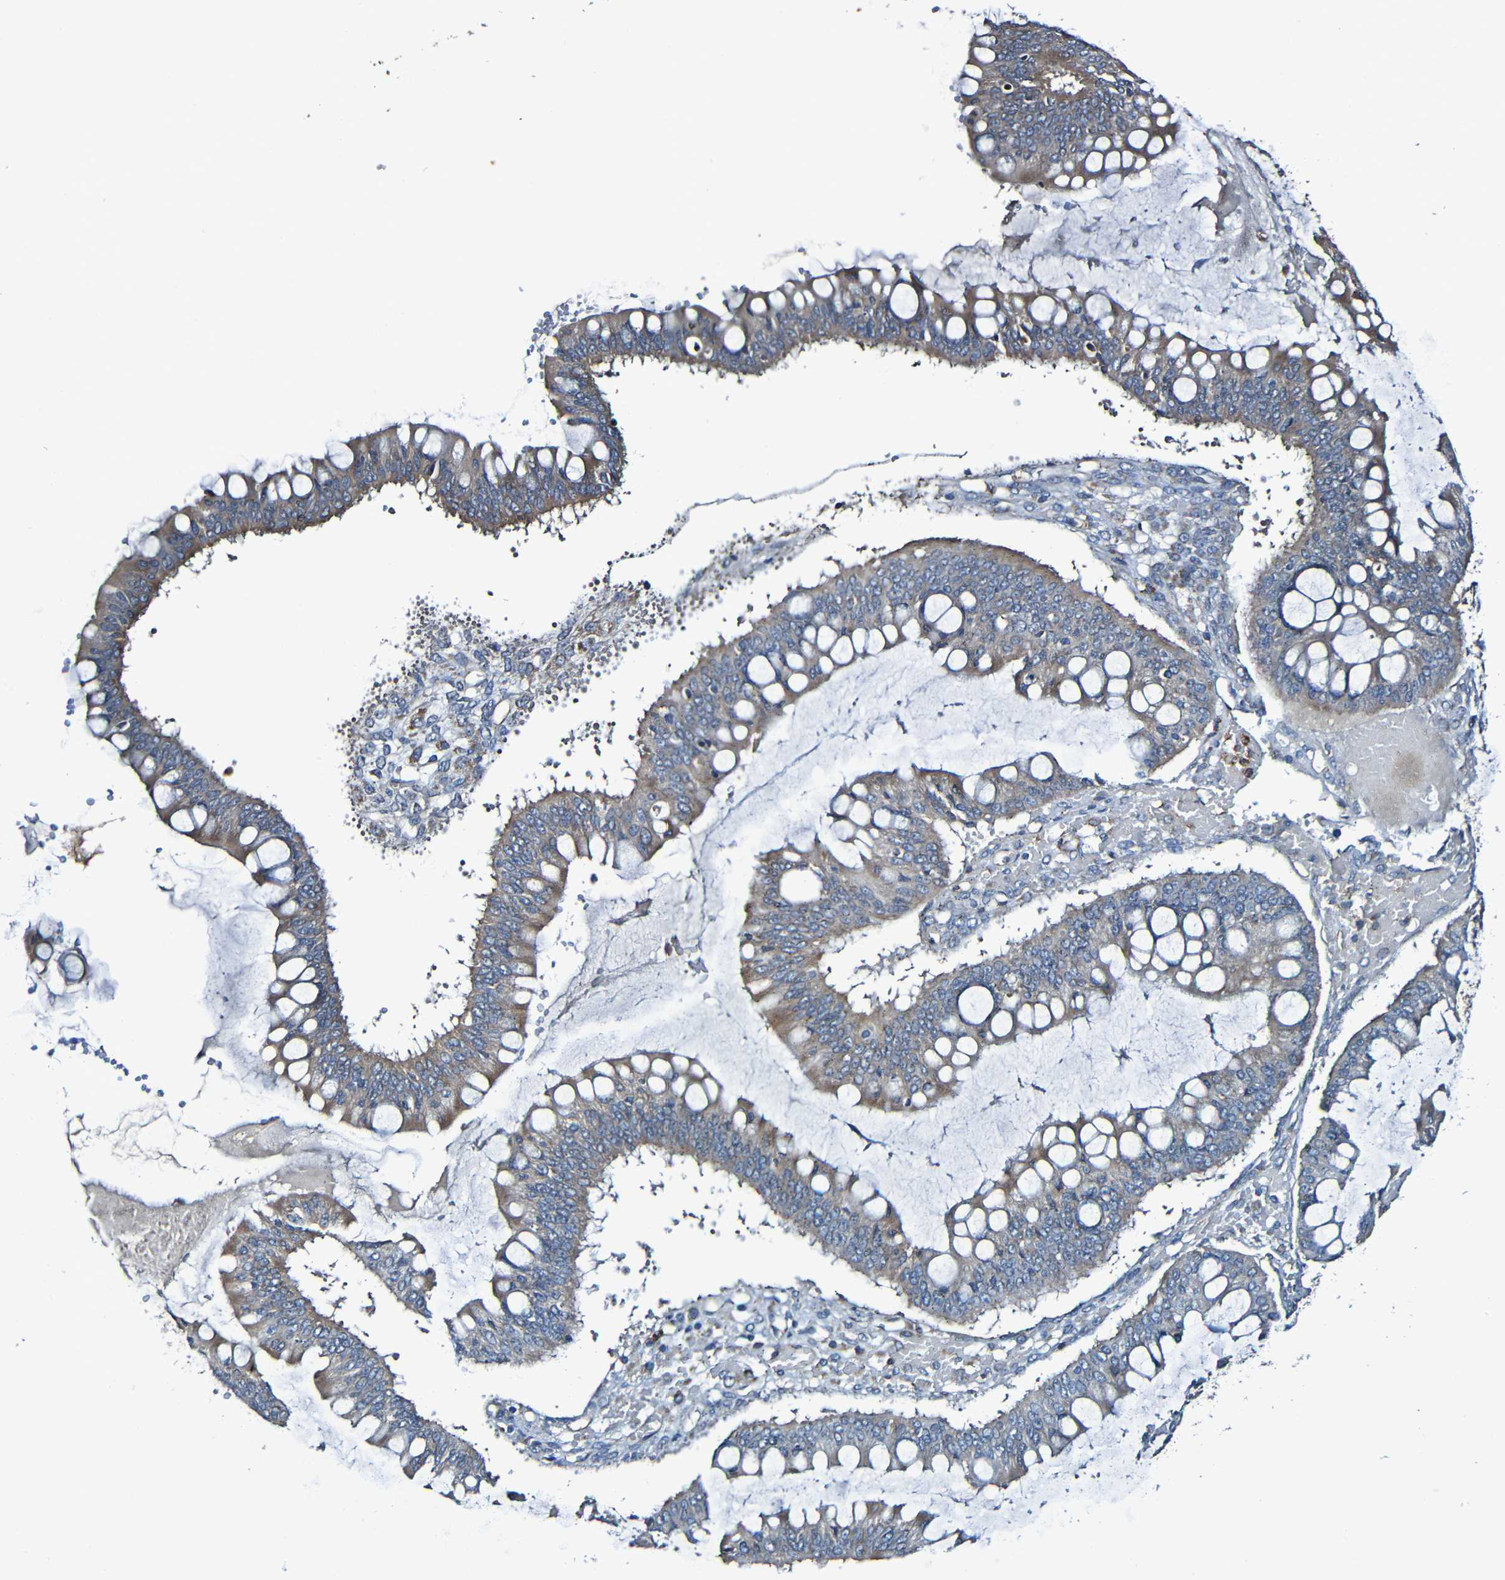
{"staining": {"intensity": "moderate", "quantity": ">75%", "location": "cytoplasmic/membranous"}, "tissue": "ovarian cancer", "cell_type": "Tumor cells", "image_type": "cancer", "snomed": [{"axis": "morphology", "description": "Cystadenocarcinoma, mucinous, NOS"}, {"axis": "topography", "description": "Ovary"}], "caption": "Brown immunohistochemical staining in human ovarian cancer exhibits moderate cytoplasmic/membranous positivity in about >75% of tumor cells.", "gene": "ADAM15", "patient": {"sex": "female", "age": 73}}